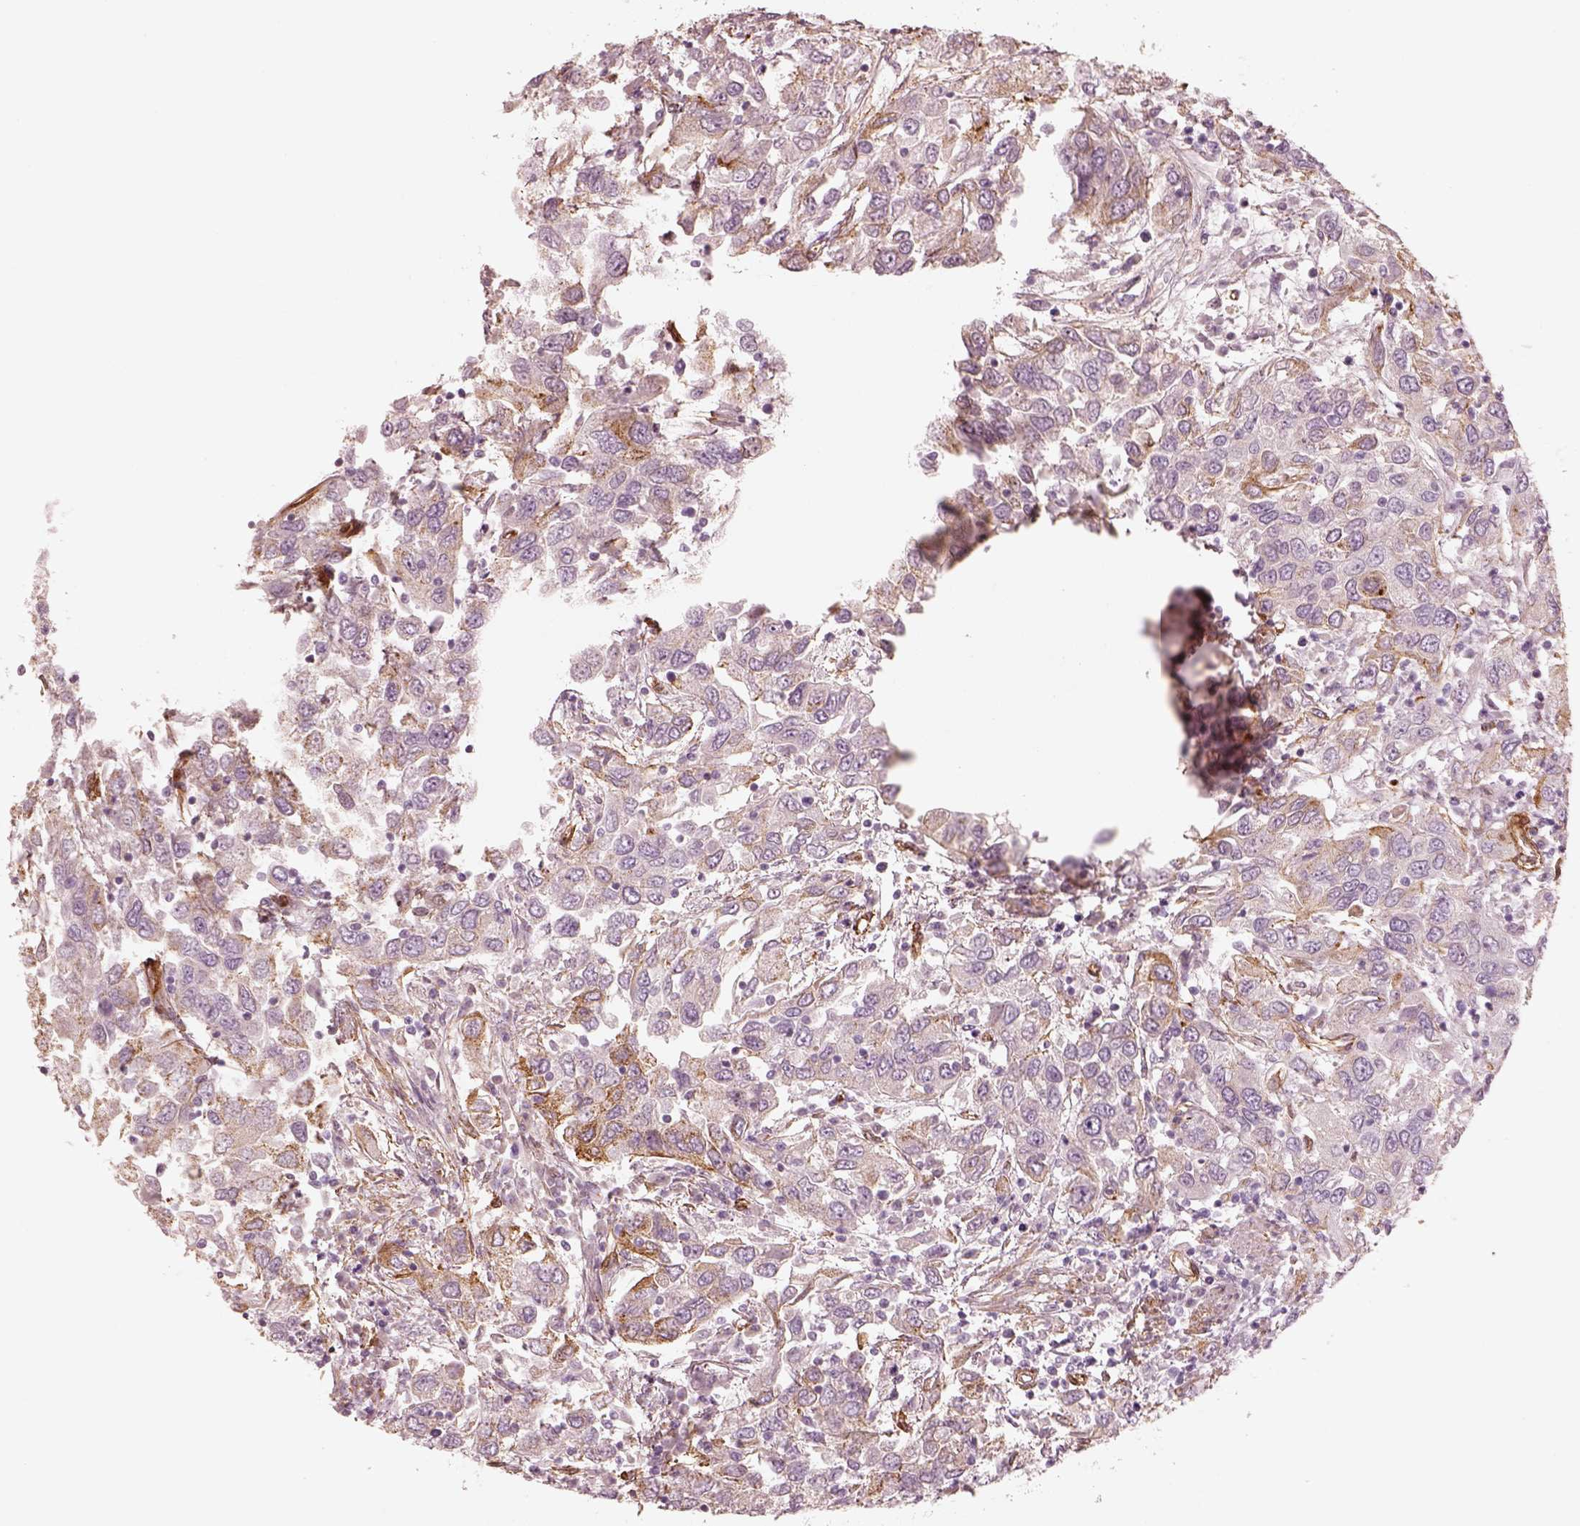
{"staining": {"intensity": "moderate", "quantity": "<25%", "location": "cytoplasmic/membranous"}, "tissue": "urothelial cancer", "cell_type": "Tumor cells", "image_type": "cancer", "snomed": [{"axis": "morphology", "description": "Urothelial carcinoma, High grade"}, {"axis": "topography", "description": "Urinary bladder"}], "caption": "Immunohistochemistry (IHC) of human urothelial cancer reveals low levels of moderate cytoplasmic/membranous expression in about <25% of tumor cells.", "gene": "CRYM", "patient": {"sex": "male", "age": 76}}